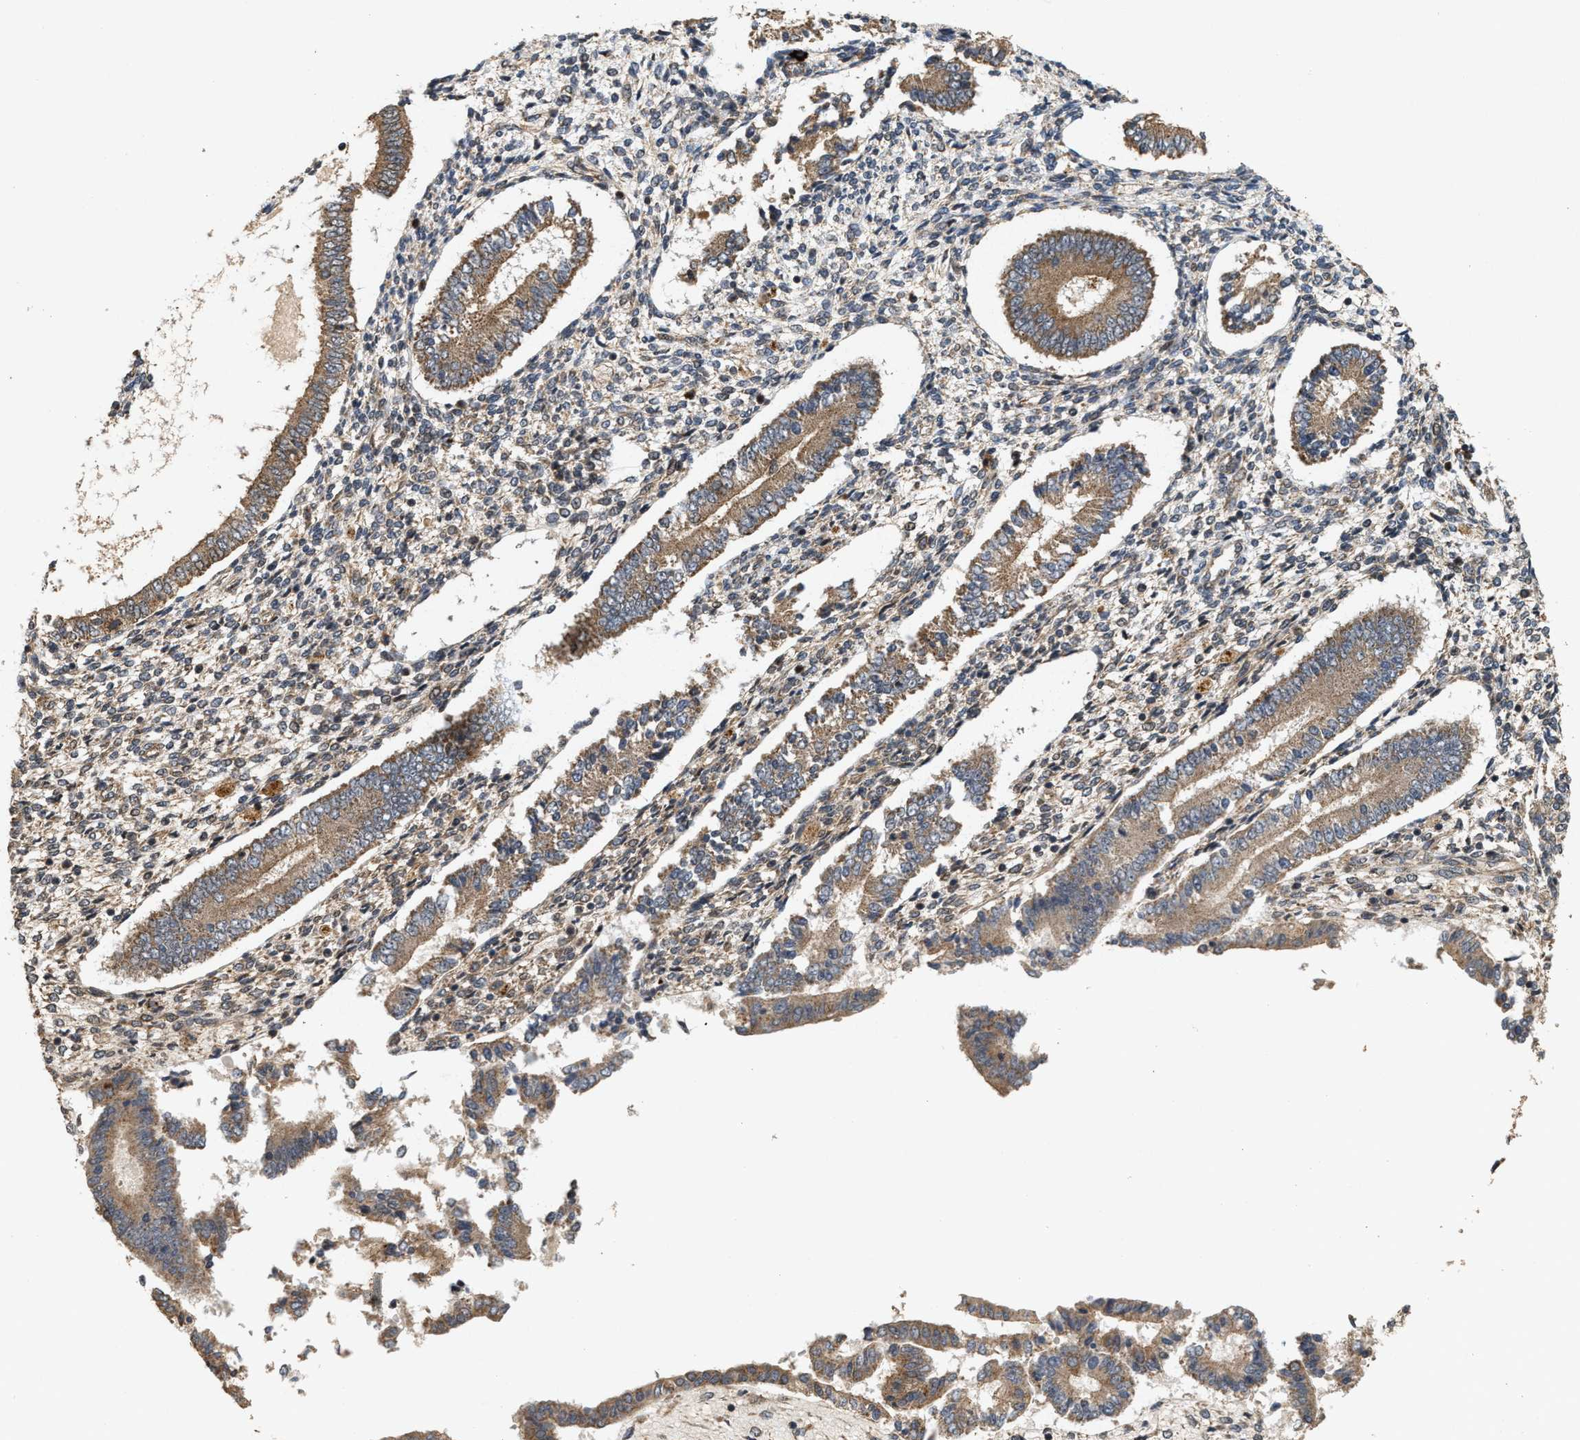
{"staining": {"intensity": "weak", "quantity": "25%-75%", "location": "cytoplasmic/membranous,nuclear"}, "tissue": "endometrium", "cell_type": "Cells in endometrial stroma", "image_type": "normal", "snomed": [{"axis": "morphology", "description": "Normal tissue, NOS"}, {"axis": "topography", "description": "Endometrium"}], "caption": "The image shows a brown stain indicating the presence of a protein in the cytoplasmic/membranous,nuclear of cells in endometrial stroma in endometrium.", "gene": "ELP2", "patient": {"sex": "female", "age": 42}}